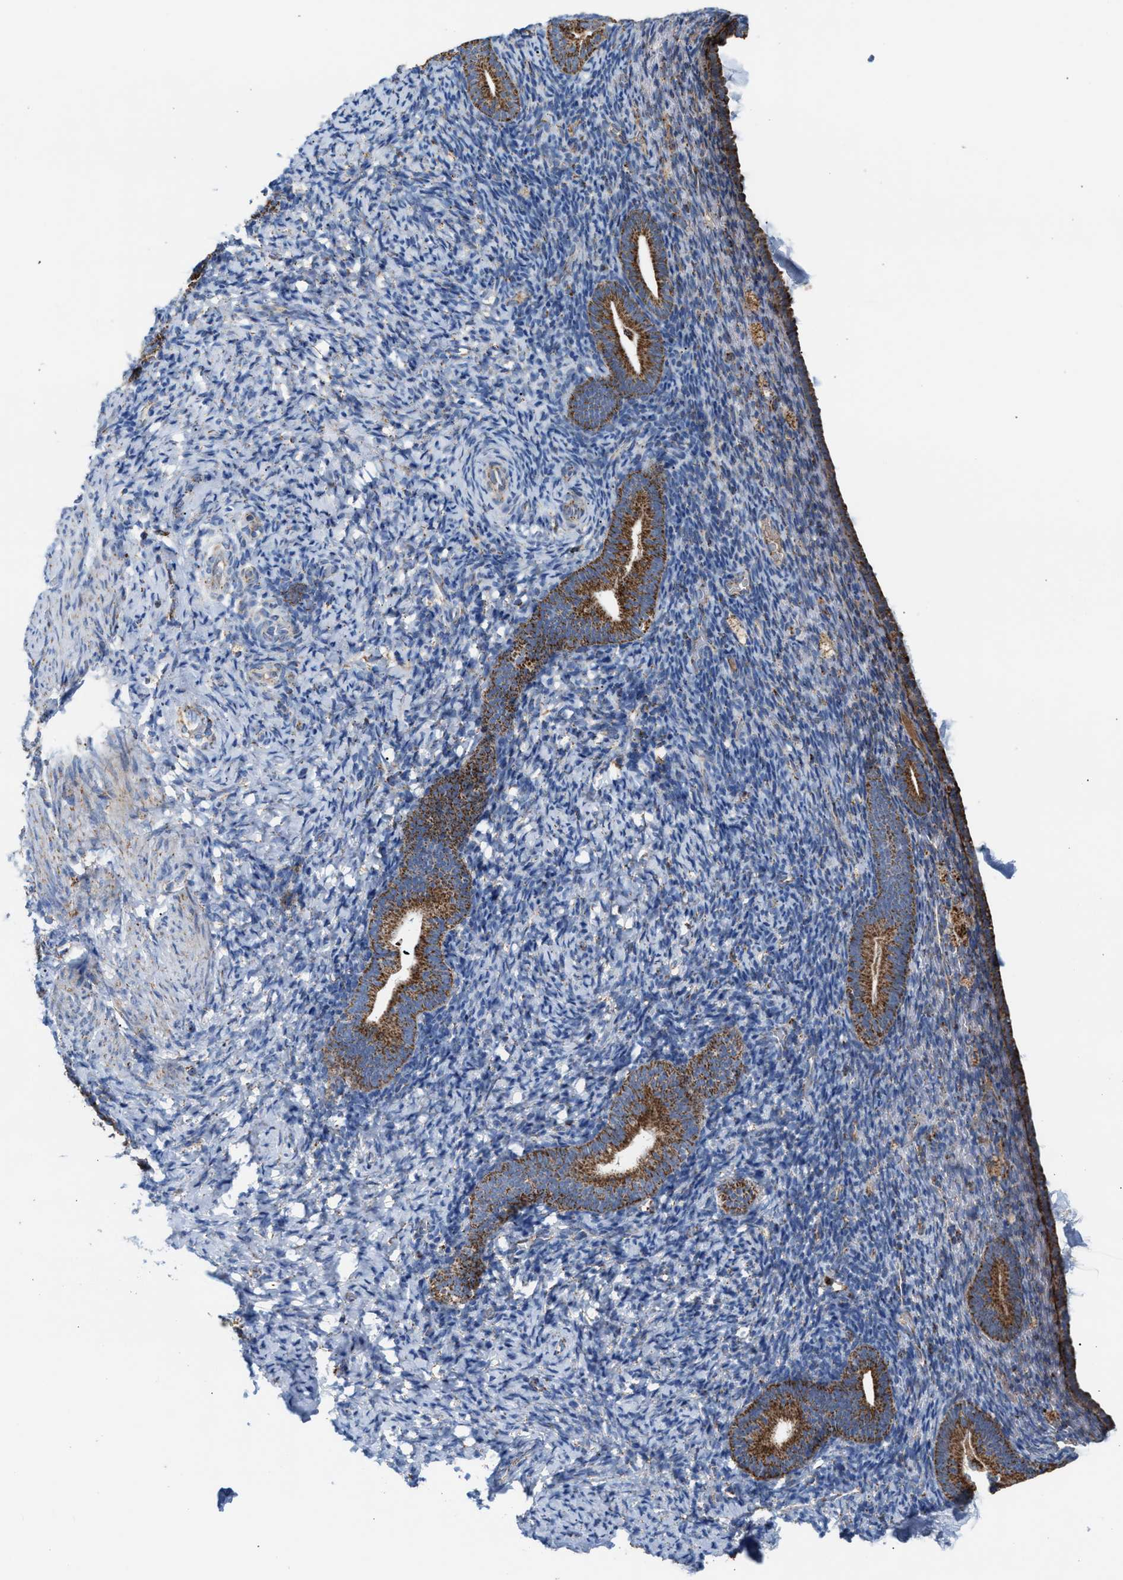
{"staining": {"intensity": "moderate", "quantity": "25%-75%", "location": "cytoplasmic/membranous"}, "tissue": "endometrium", "cell_type": "Cells in endometrial stroma", "image_type": "normal", "snomed": [{"axis": "morphology", "description": "Normal tissue, NOS"}, {"axis": "topography", "description": "Endometrium"}], "caption": "The histopathology image exhibits immunohistochemical staining of normal endometrium. There is moderate cytoplasmic/membranous staining is appreciated in about 25%-75% of cells in endometrial stroma. Using DAB (3,3'-diaminobenzidine) (brown) and hematoxylin (blue) stains, captured at high magnification using brightfield microscopy.", "gene": "PMPCA", "patient": {"sex": "female", "age": 51}}